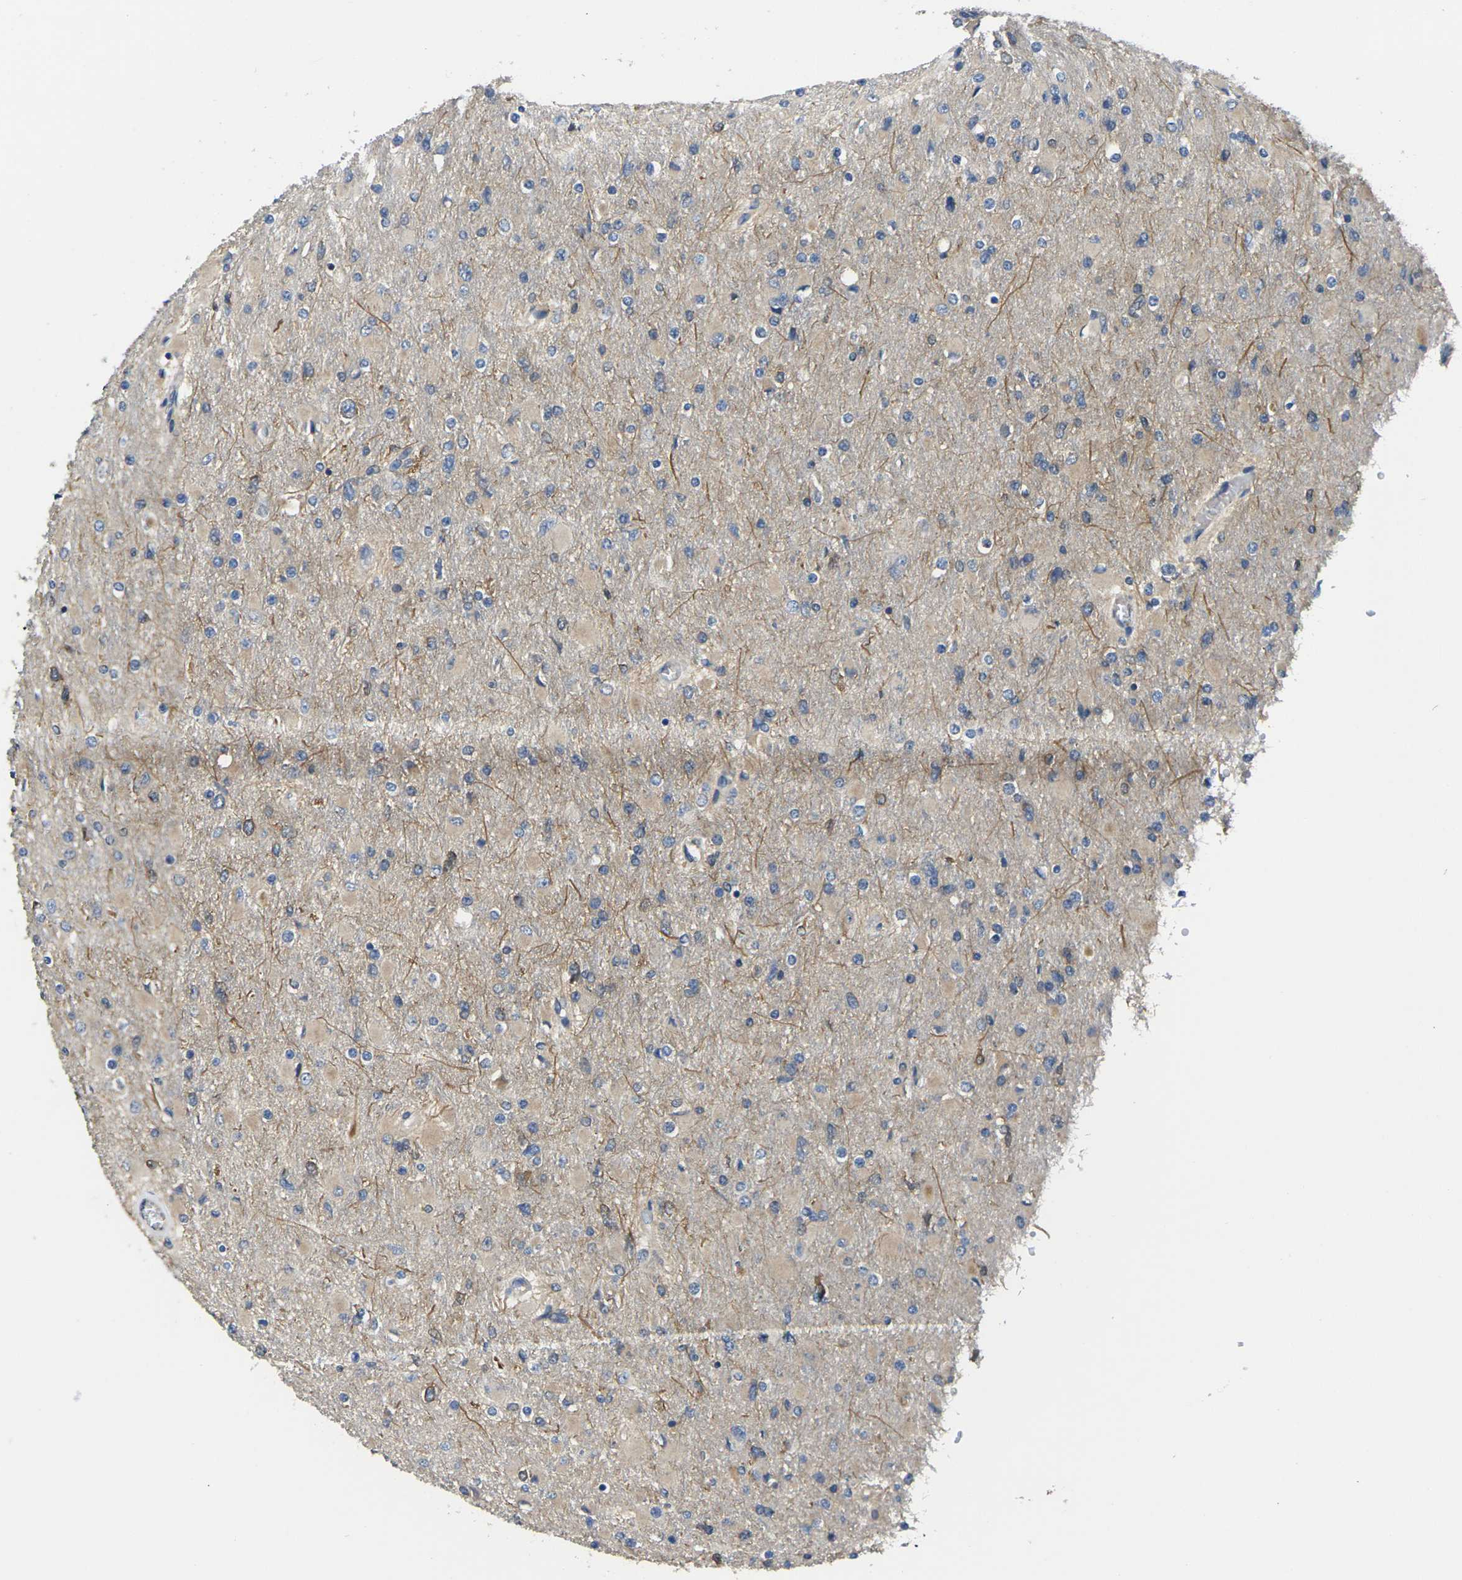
{"staining": {"intensity": "weak", "quantity": "<25%", "location": "cytoplasmic/membranous"}, "tissue": "glioma", "cell_type": "Tumor cells", "image_type": "cancer", "snomed": [{"axis": "morphology", "description": "Glioma, malignant, High grade"}, {"axis": "topography", "description": "Cerebral cortex"}], "caption": "The histopathology image shows no staining of tumor cells in malignant glioma (high-grade).", "gene": "TMCC2", "patient": {"sex": "female", "age": 36}}